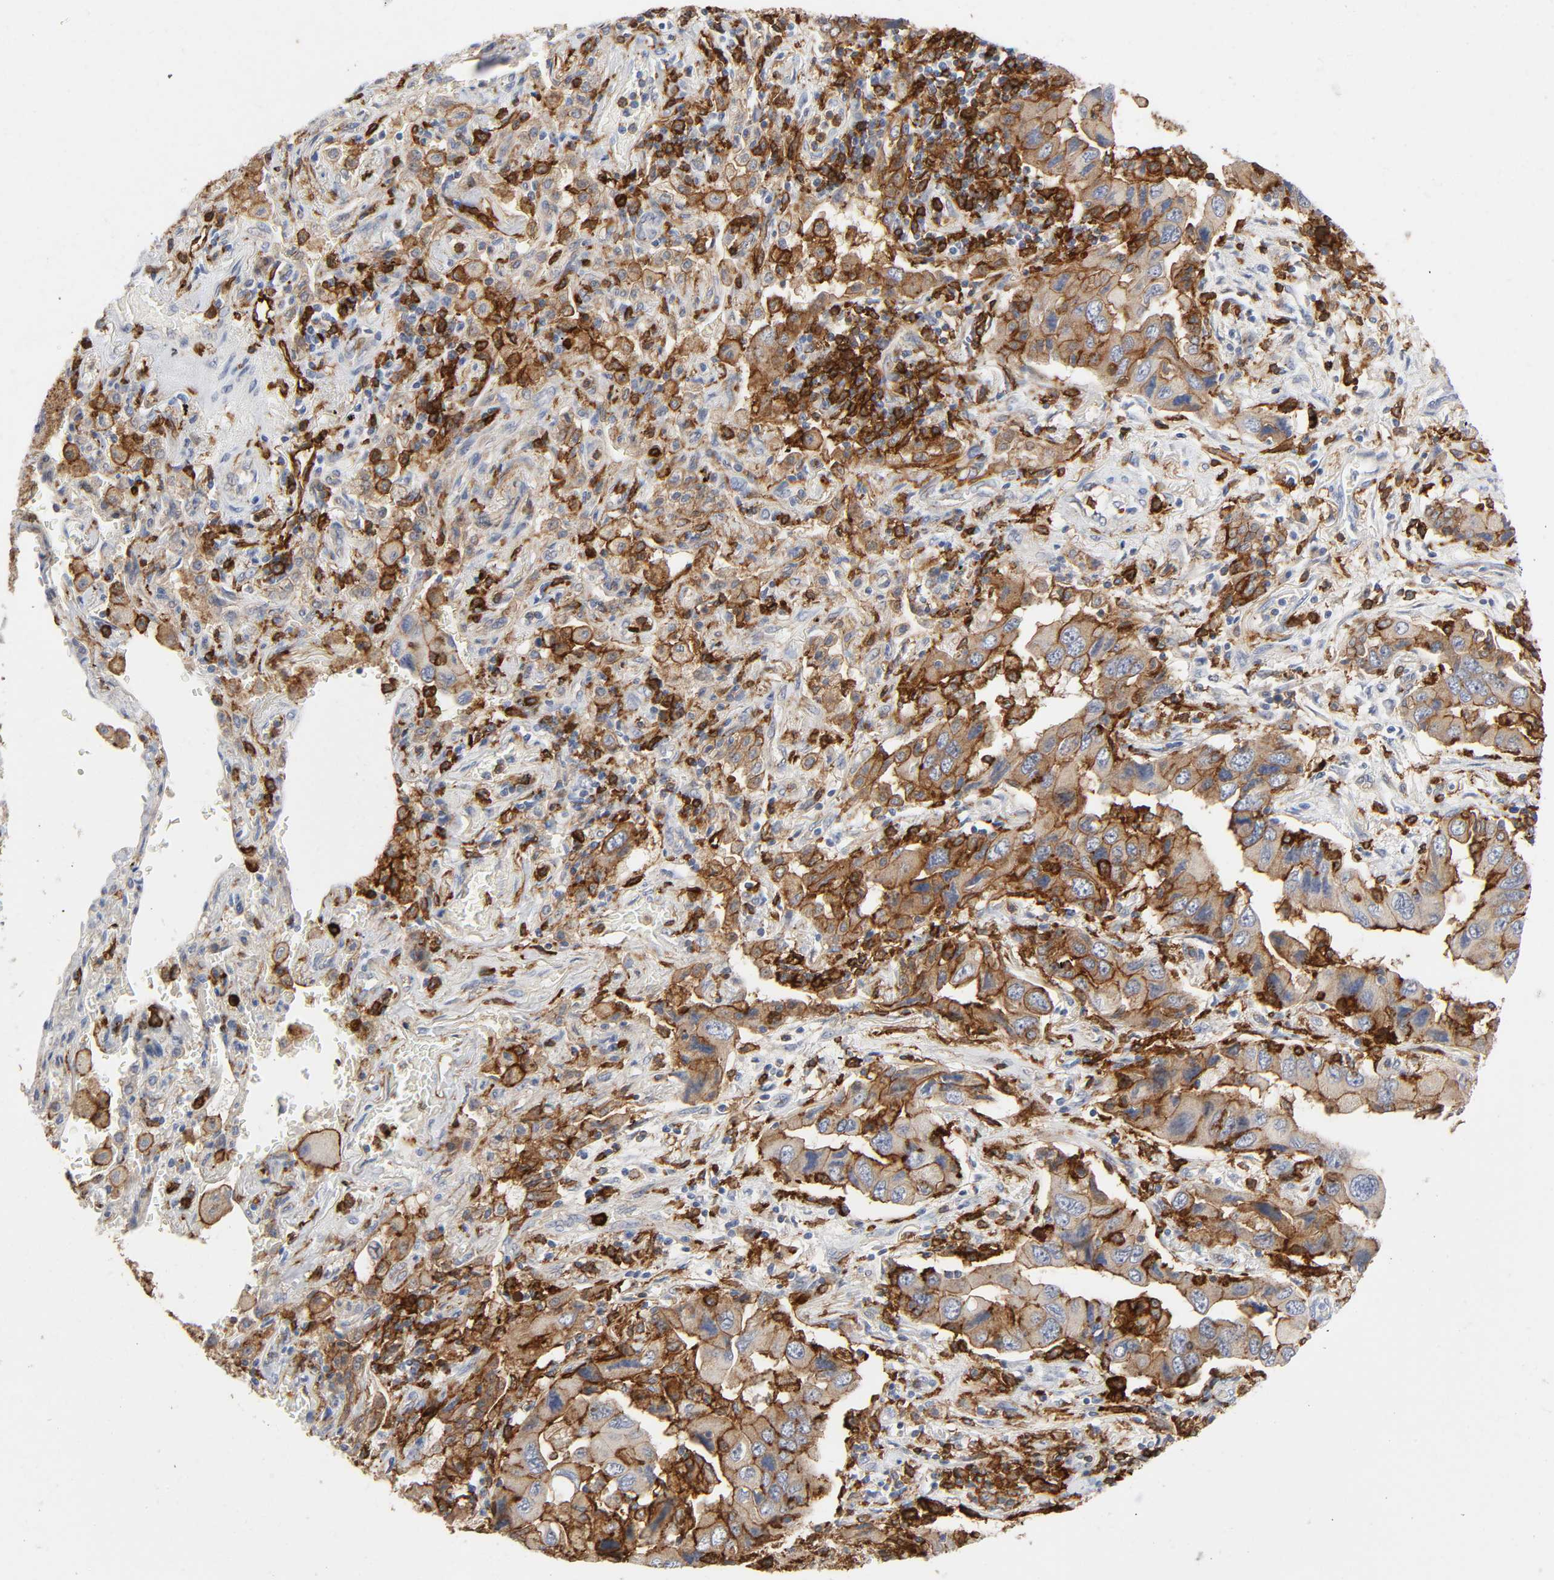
{"staining": {"intensity": "moderate", "quantity": "25%-75%", "location": "cytoplasmic/membranous"}, "tissue": "lung cancer", "cell_type": "Tumor cells", "image_type": "cancer", "snomed": [{"axis": "morphology", "description": "Adenocarcinoma, NOS"}, {"axis": "topography", "description": "Lung"}], "caption": "Brown immunohistochemical staining in adenocarcinoma (lung) exhibits moderate cytoplasmic/membranous expression in approximately 25%-75% of tumor cells. (Brightfield microscopy of DAB IHC at high magnification).", "gene": "LYN", "patient": {"sex": "female", "age": 65}}